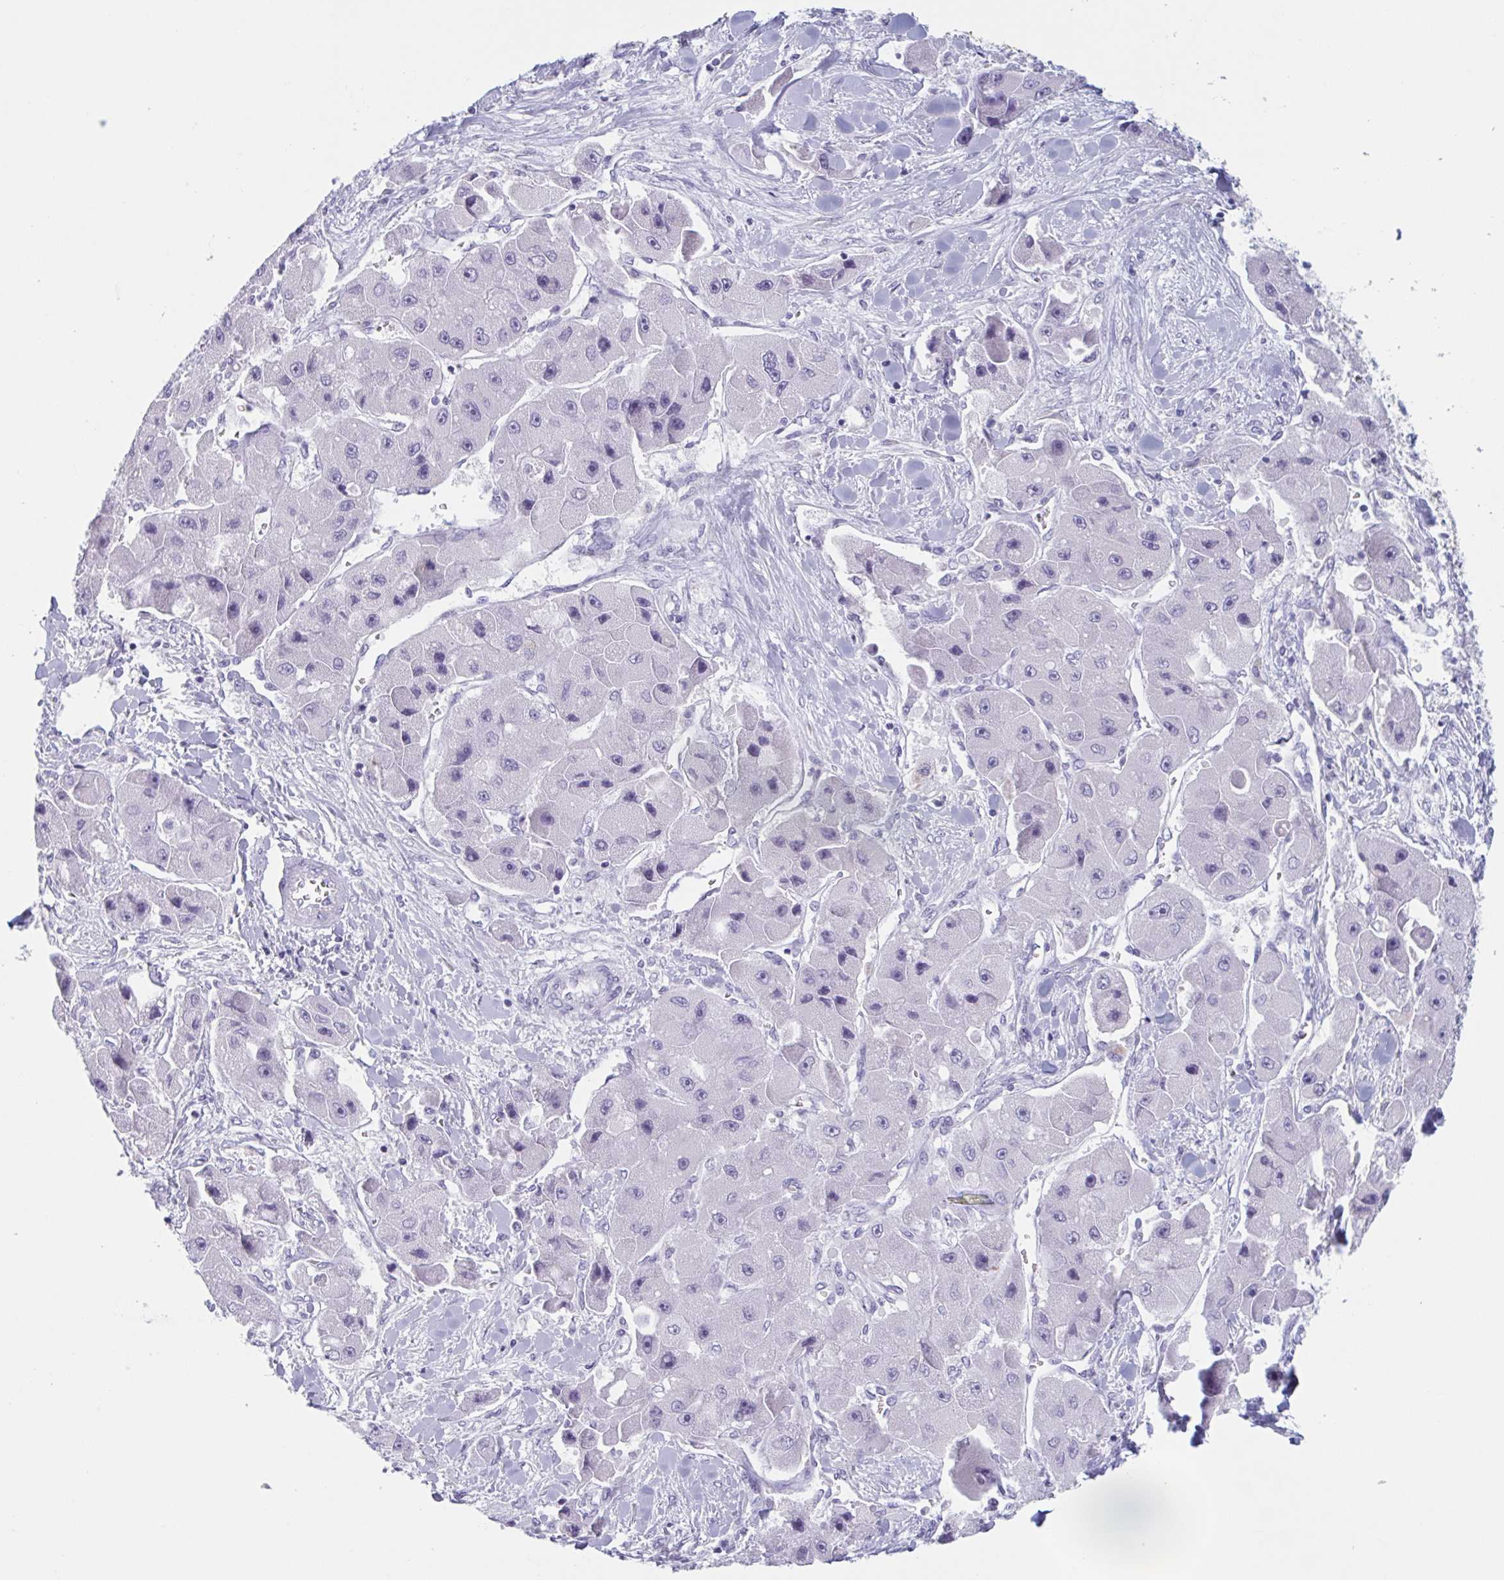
{"staining": {"intensity": "negative", "quantity": "none", "location": "none"}, "tissue": "liver cancer", "cell_type": "Tumor cells", "image_type": "cancer", "snomed": [{"axis": "morphology", "description": "Carcinoma, Hepatocellular, NOS"}, {"axis": "topography", "description": "Liver"}], "caption": "DAB (3,3'-diaminobenzidine) immunohistochemical staining of liver cancer (hepatocellular carcinoma) exhibits no significant staining in tumor cells.", "gene": "HSD11B2", "patient": {"sex": "male", "age": 24}}